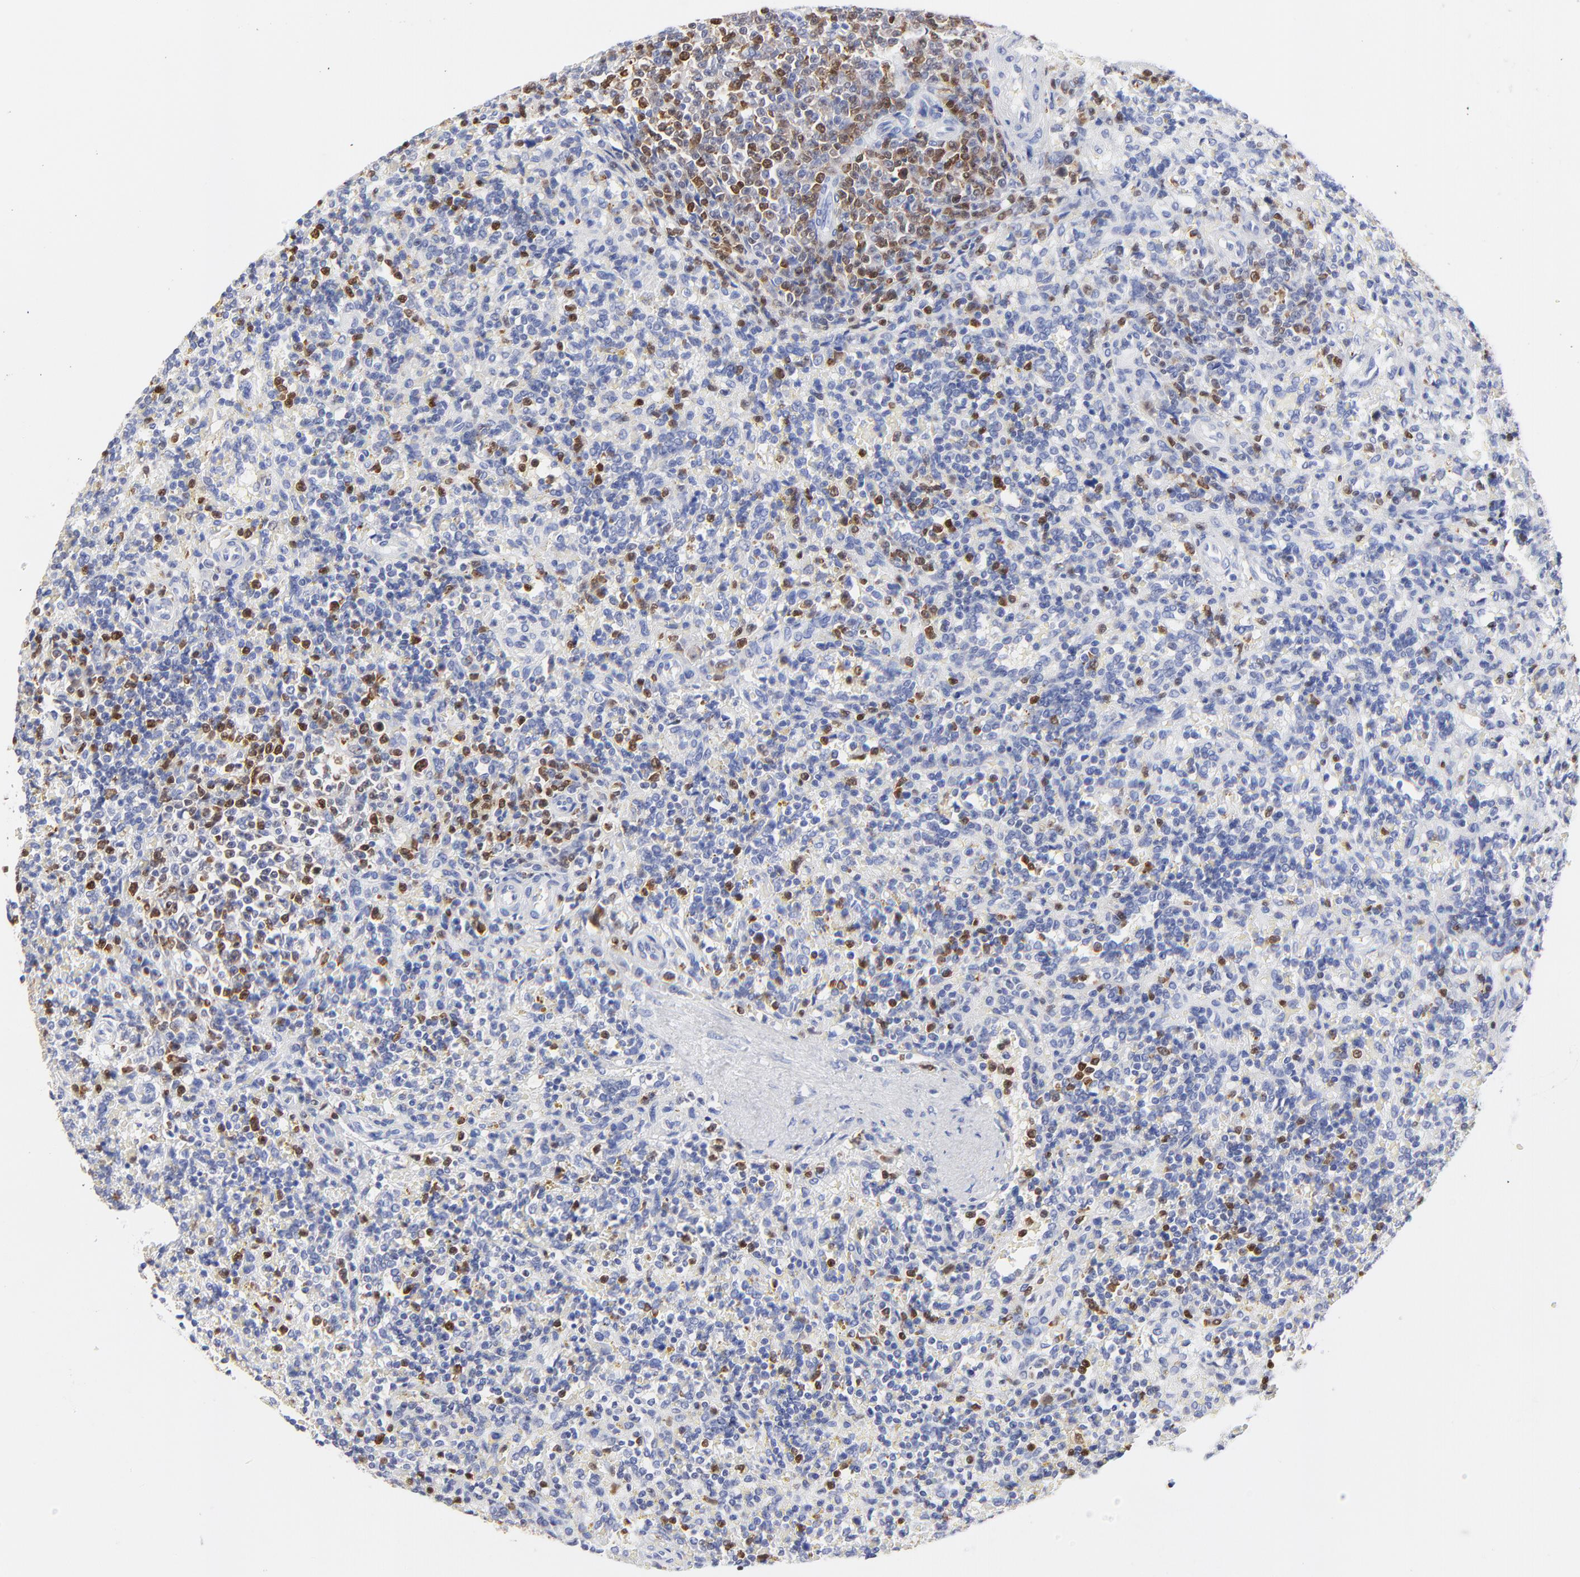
{"staining": {"intensity": "negative", "quantity": "none", "location": "none"}, "tissue": "lymphoma", "cell_type": "Tumor cells", "image_type": "cancer", "snomed": [{"axis": "morphology", "description": "Malignant lymphoma, non-Hodgkin's type, Low grade"}, {"axis": "topography", "description": "Spleen"}], "caption": "Lymphoma stained for a protein using IHC exhibits no expression tumor cells.", "gene": "ZAP70", "patient": {"sex": "male", "age": 67}}